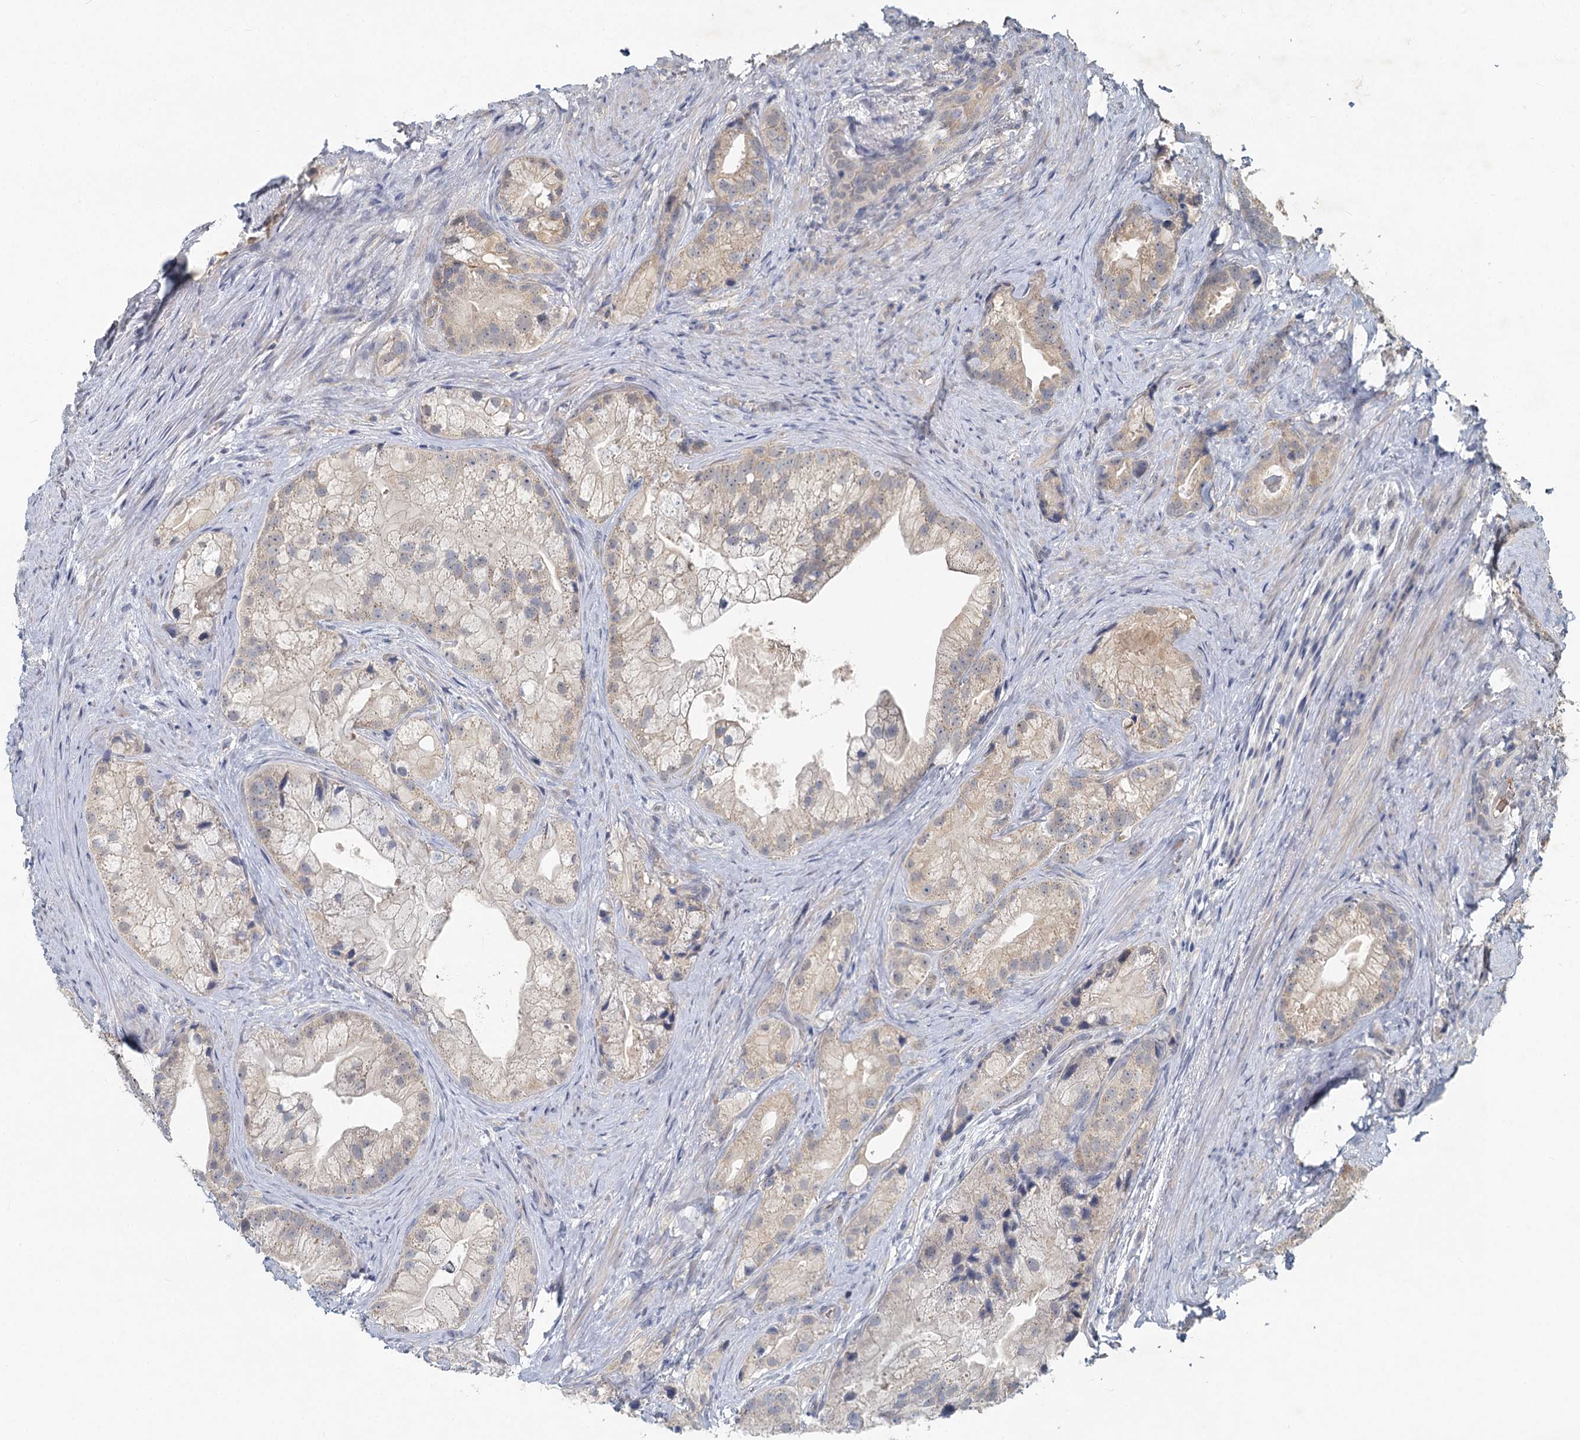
{"staining": {"intensity": "weak", "quantity": "25%-75%", "location": "cytoplasmic/membranous"}, "tissue": "prostate cancer", "cell_type": "Tumor cells", "image_type": "cancer", "snomed": [{"axis": "morphology", "description": "Adenocarcinoma, Low grade"}, {"axis": "topography", "description": "Prostate"}], "caption": "Approximately 25%-75% of tumor cells in low-grade adenocarcinoma (prostate) show weak cytoplasmic/membranous protein expression as visualized by brown immunohistochemical staining.", "gene": "HERC3", "patient": {"sex": "male", "age": 71}}